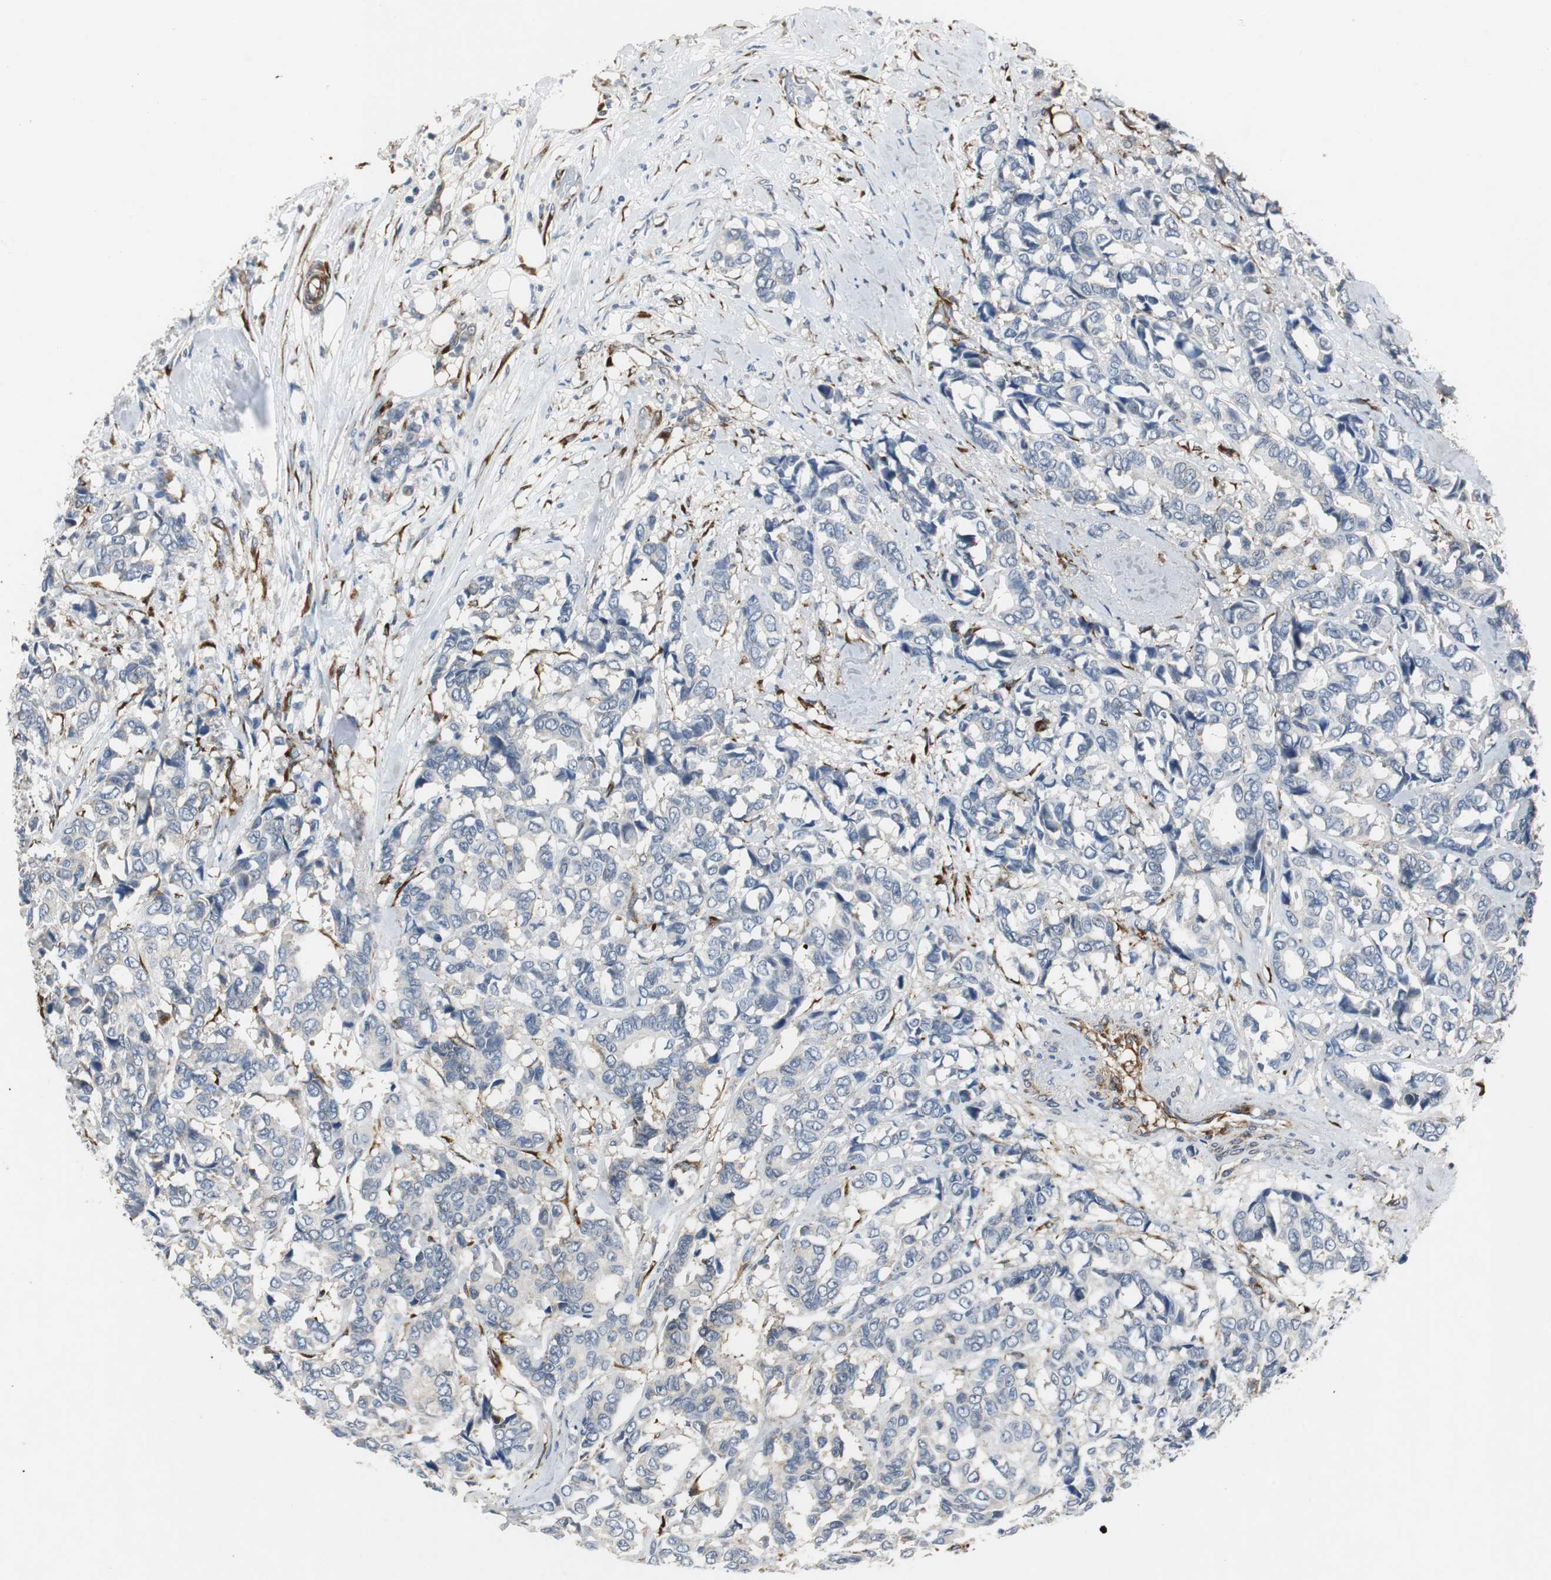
{"staining": {"intensity": "negative", "quantity": "none", "location": "none"}, "tissue": "breast cancer", "cell_type": "Tumor cells", "image_type": "cancer", "snomed": [{"axis": "morphology", "description": "Duct carcinoma"}, {"axis": "topography", "description": "Breast"}], "caption": "This is an IHC image of human breast invasive ductal carcinoma. There is no staining in tumor cells.", "gene": "ISCU", "patient": {"sex": "female", "age": 87}}